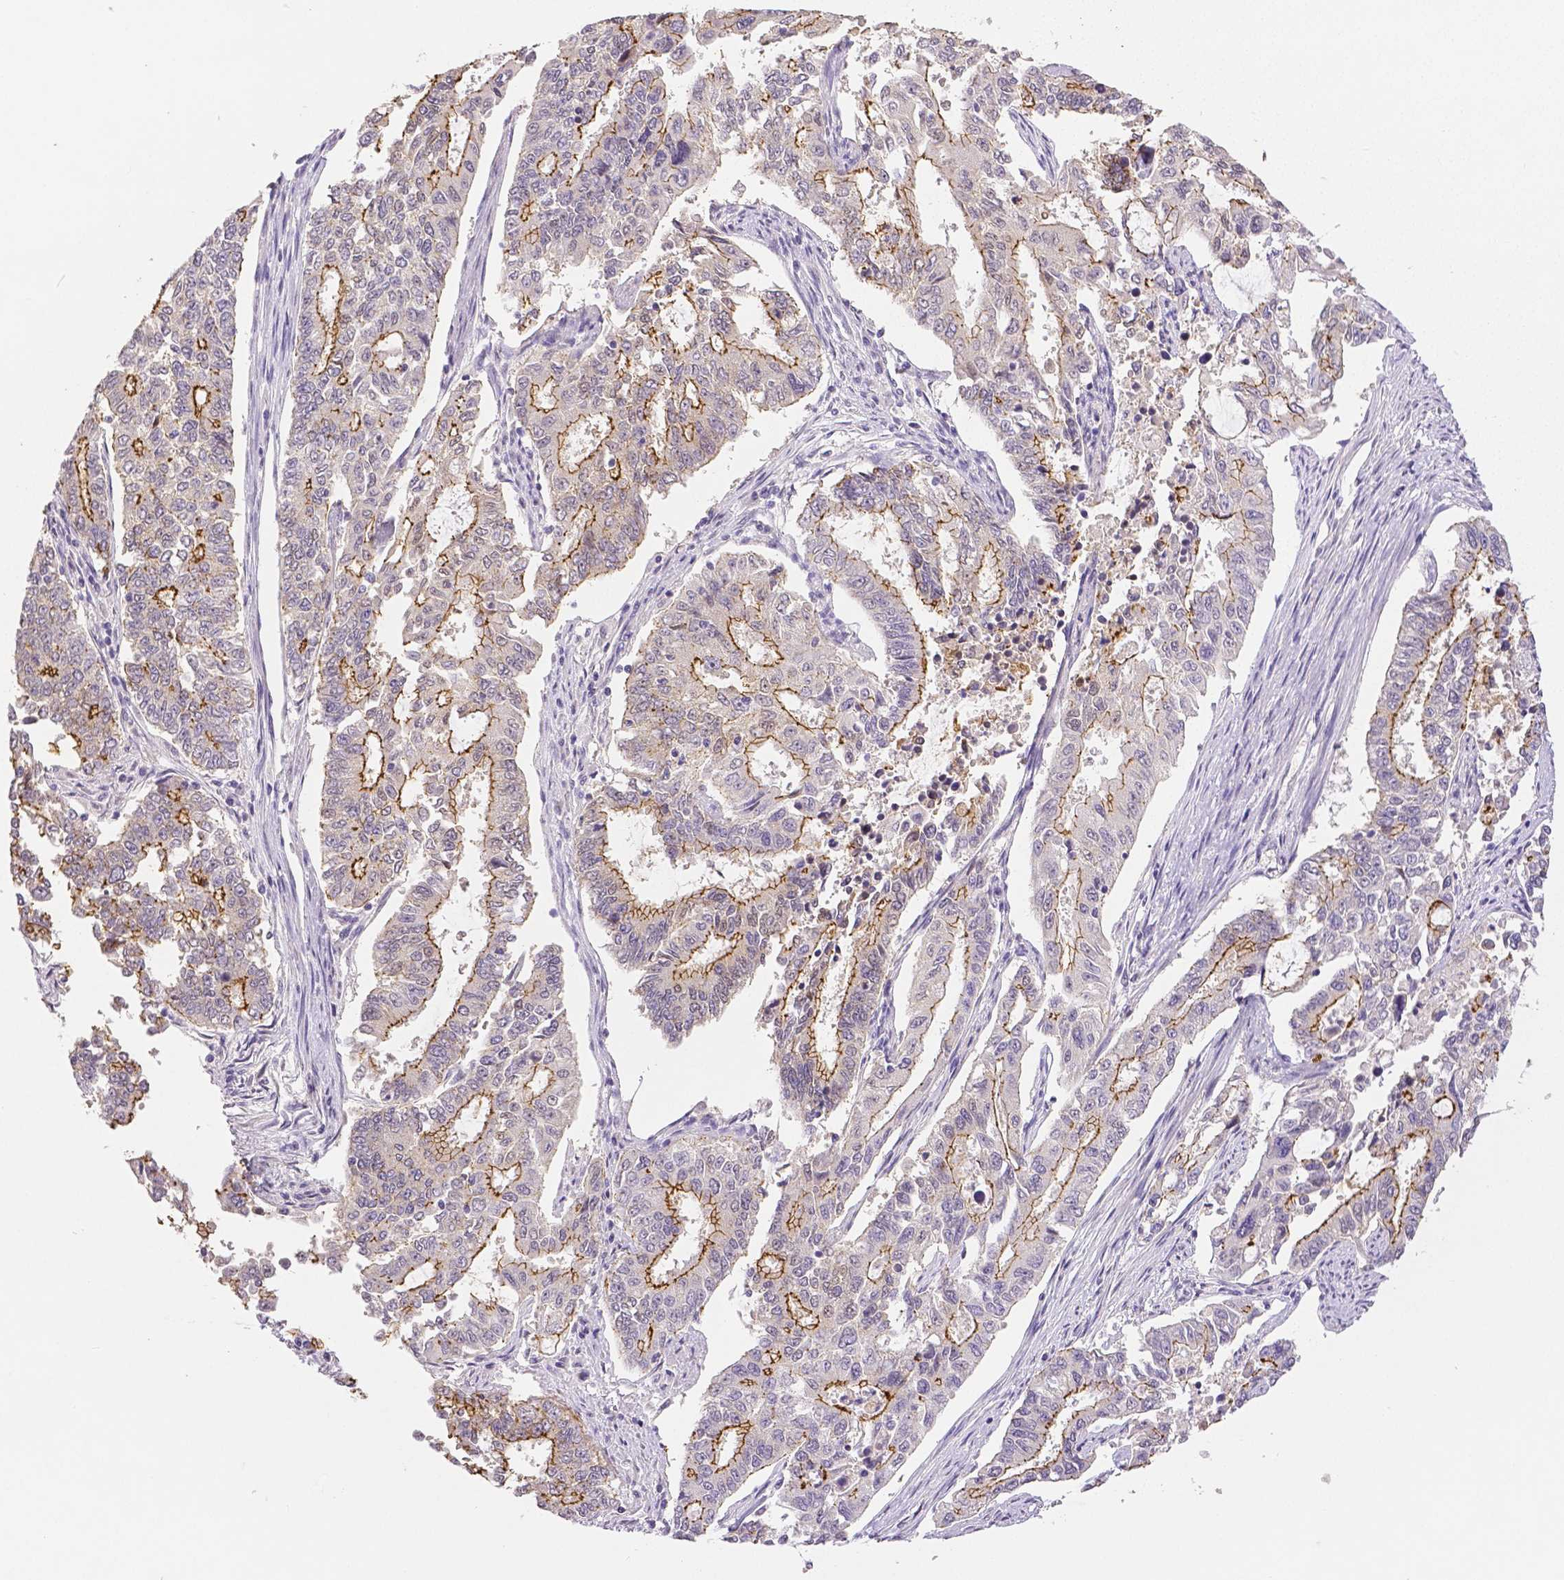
{"staining": {"intensity": "moderate", "quantity": "25%-75%", "location": "cytoplasmic/membranous"}, "tissue": "endometrial cancer", "cell_type": "Tumor cells", "image_type": "cancer", "snomed": [{"axis": "morphology", "description": "Adenocarcinoma, NOS"}, {"axis": "topography", "description": "Uterus"}], "caption": "DAB (3,3'-diaminobenzidine) immunohistochemical staining of human endometrial cancer (adenocarcinoma) exhibits moderate cytoplasmic/membranous protein staining in about 25%-75% of tumor cells.", "gene": "OCLN", "patient": {"sex": "female", "age": 59}}